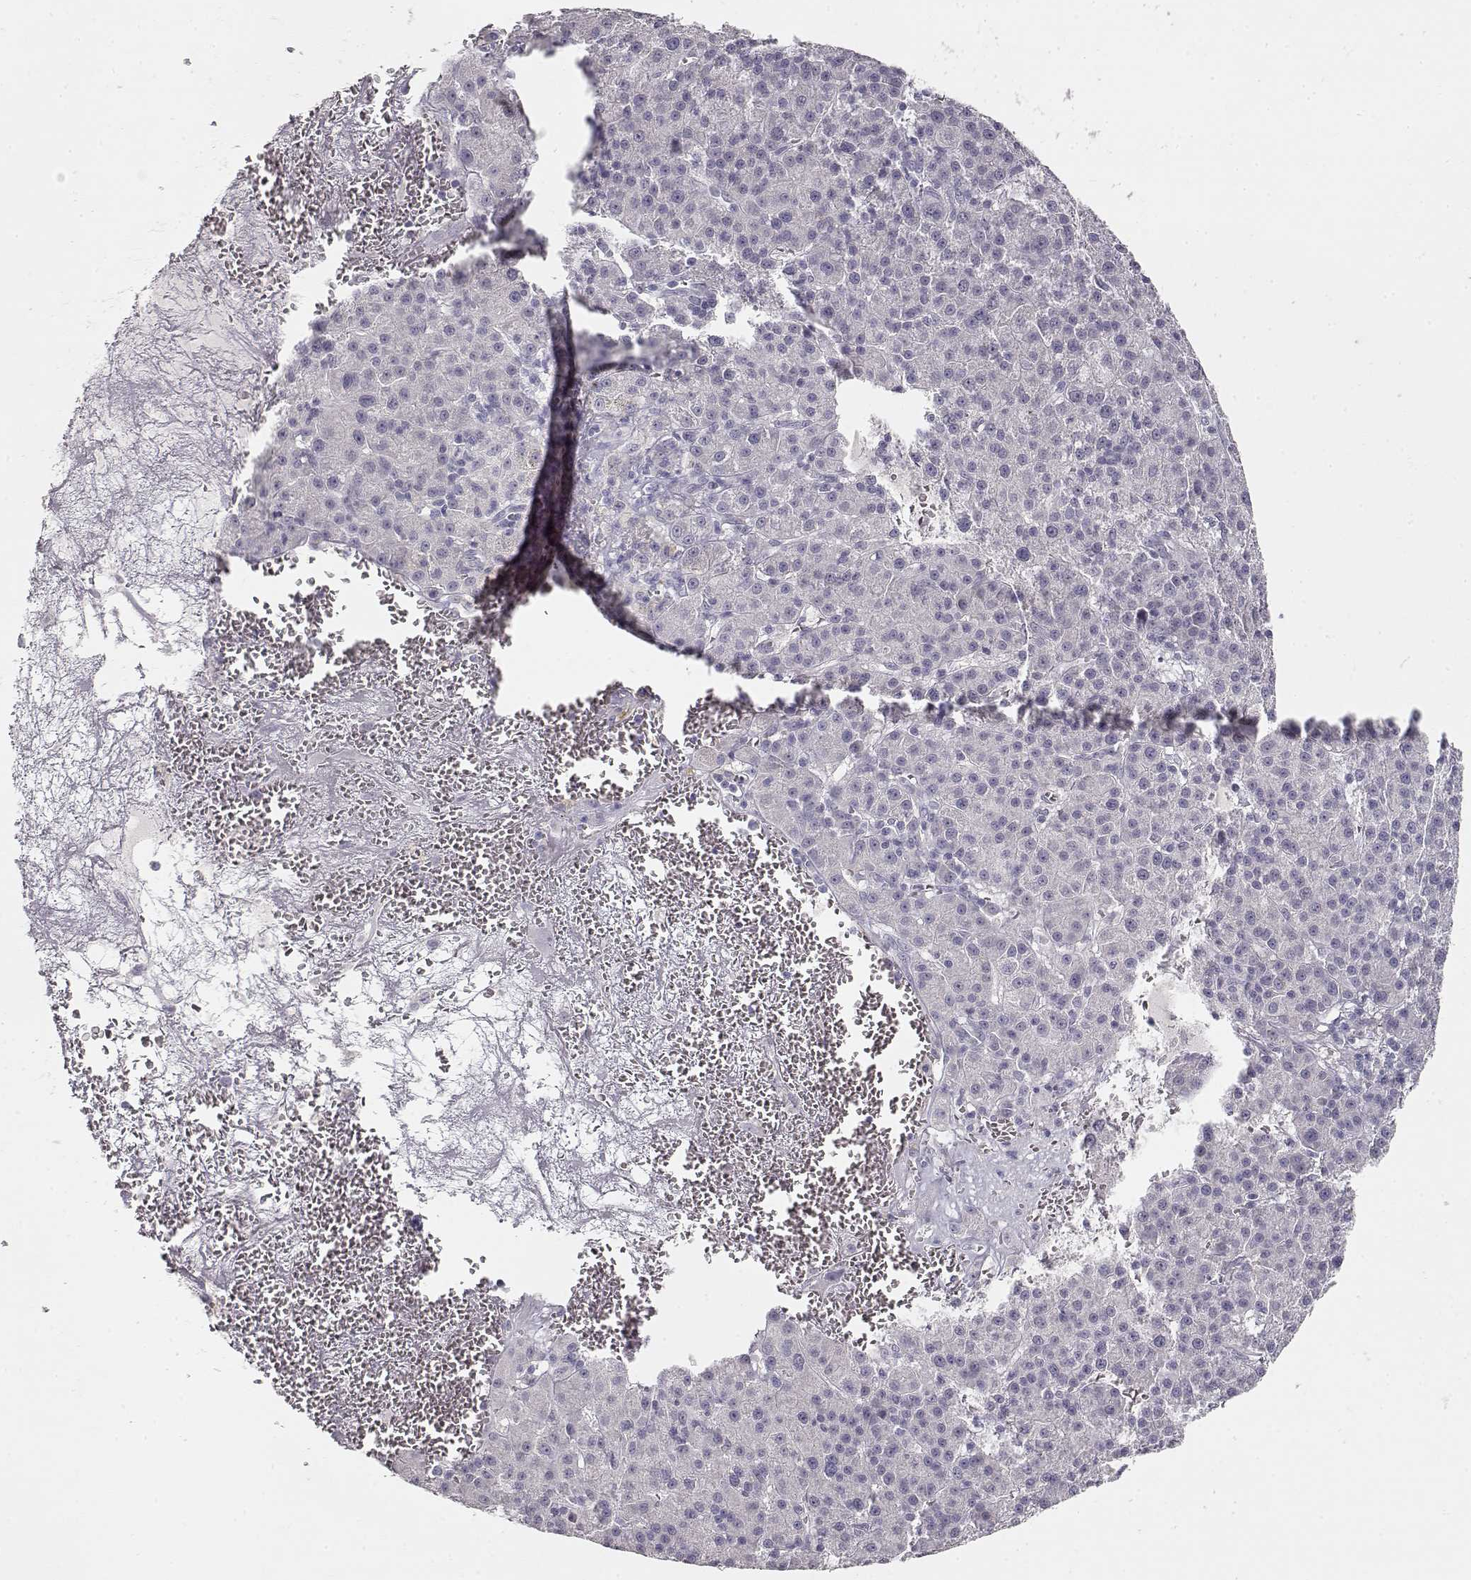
{"staining": {"intensity": "negative", "quantity": "none", "location": "none"}, "tissue": "liver cancer", "cell_type": "Tumor cells", "image_type": "cancer", "snomed": [{"axis": "morphology", "description": "Carcinoma, Hepatocellular, NOS"}, {"axis": "topography", "description": "Liver"}], "caption": "IHC photomicrograph of neoplastic tissue: human hepatocellular carcinoma (liver) stained with DAB (3,3'-diaminobenzidine) shows no significant protein expression in tumor cells.", "gene": "TPH2", "patient": {"sex": "female", "age": 60}}